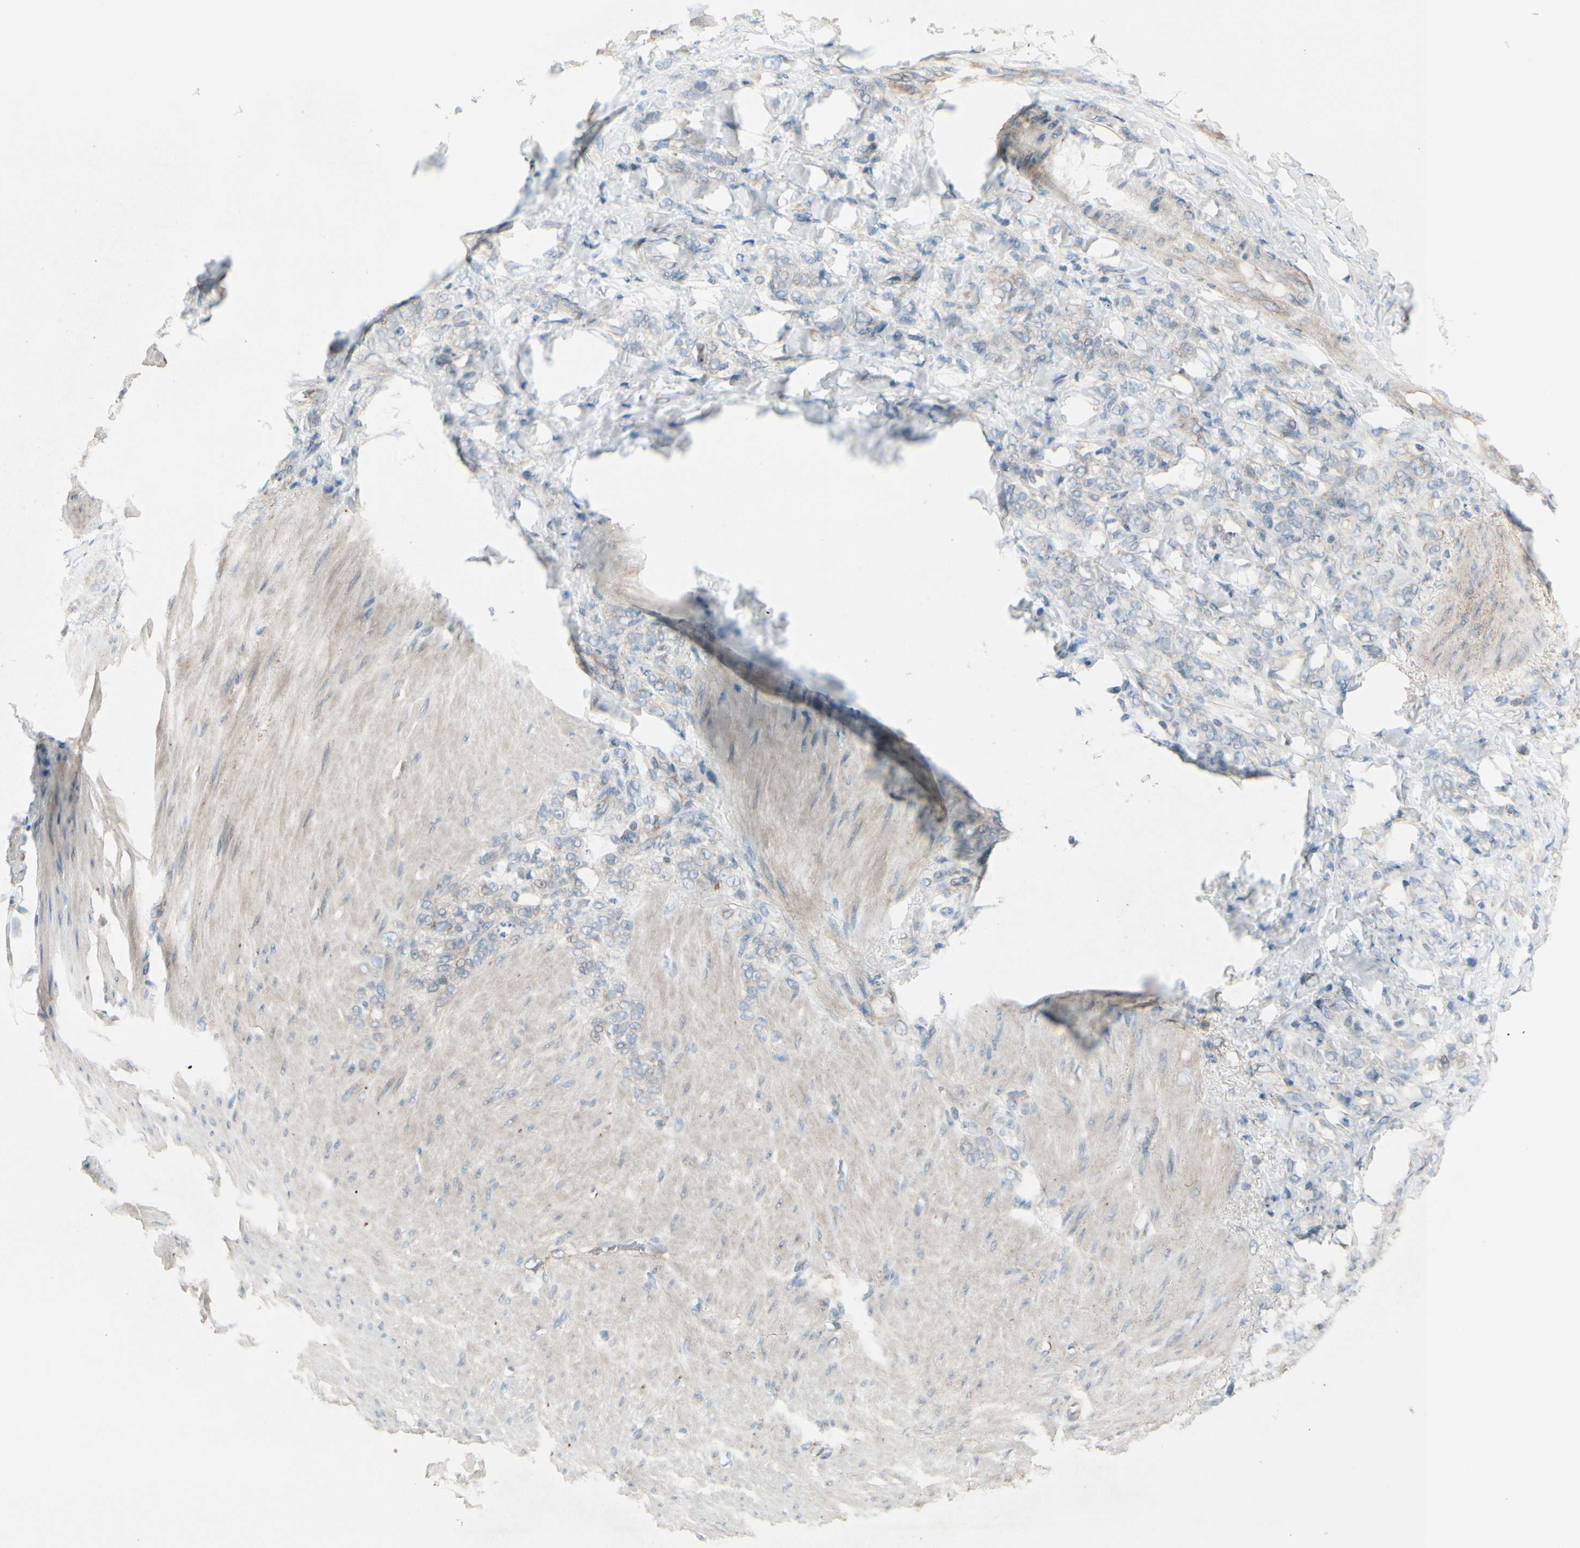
{"staining": {"intensity": "weak", "quantity": "25%-75%", "location": "cytoplasmic/membranous"}, "tissue": "stomach cancer", "cell_type": "Tumor cells", "image_type": "cancer", "snomed": [{"axis": "morphology", "description": "Adenocarcinoma, NOS"}, {"axis": "topography", "description": "Stomach"}], "caption": "Brown immunohistochemical staining in human stomach cancer demonstrates weak cytoplasmic/membranous expression in about 25%-75% of tumor cells. The staining was performed using DAB to visualize the protein expression in brown, while the nuclei were stained in blue with hematoxylin (Magnification: 20x).", "gene": "EPHA3", "patient": {"sex": "male", "age": 82}}